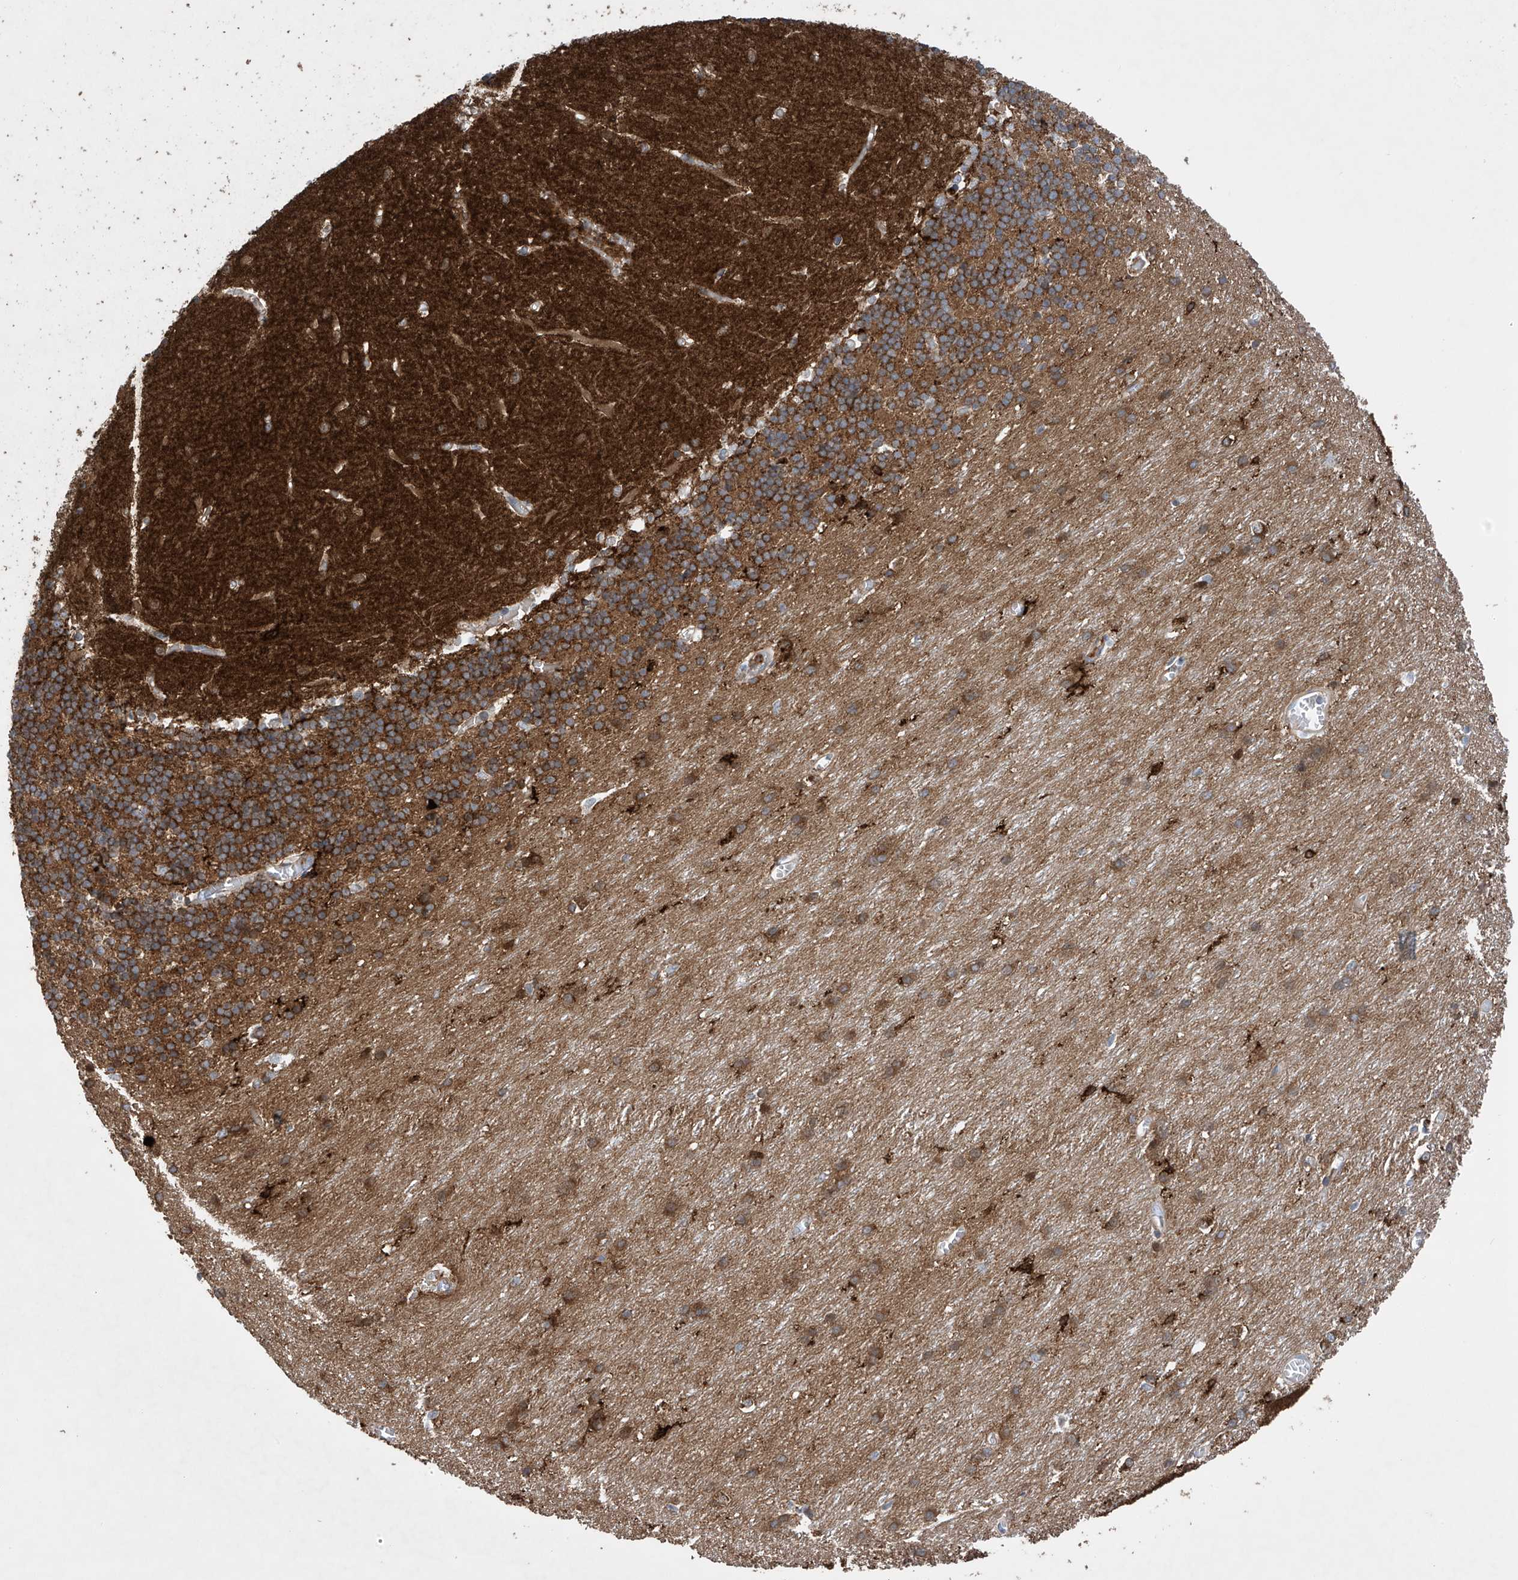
{"staining": {"intensity": "moderate", "quantity": ">75%", "location": "cytoplasmic/membranous"}, "tissue": "cerebellum", "cell_type": "Cells in granular layer", "image_type": "normal", "snomed": [{"axis": "morphology", "description": "Normal tissue, NOS"}, {"axis": "topography", "description": "Cerebellum"}], "caption": "Immunohistochemical staining of unremarkable cerebellum reveals medium levels of moderate cytoplasmic/membranous positivity in approximately >75% of cells in granular layer.", "gene": "PHACTR2", "patient": {"sex": "male", "age": 37}}